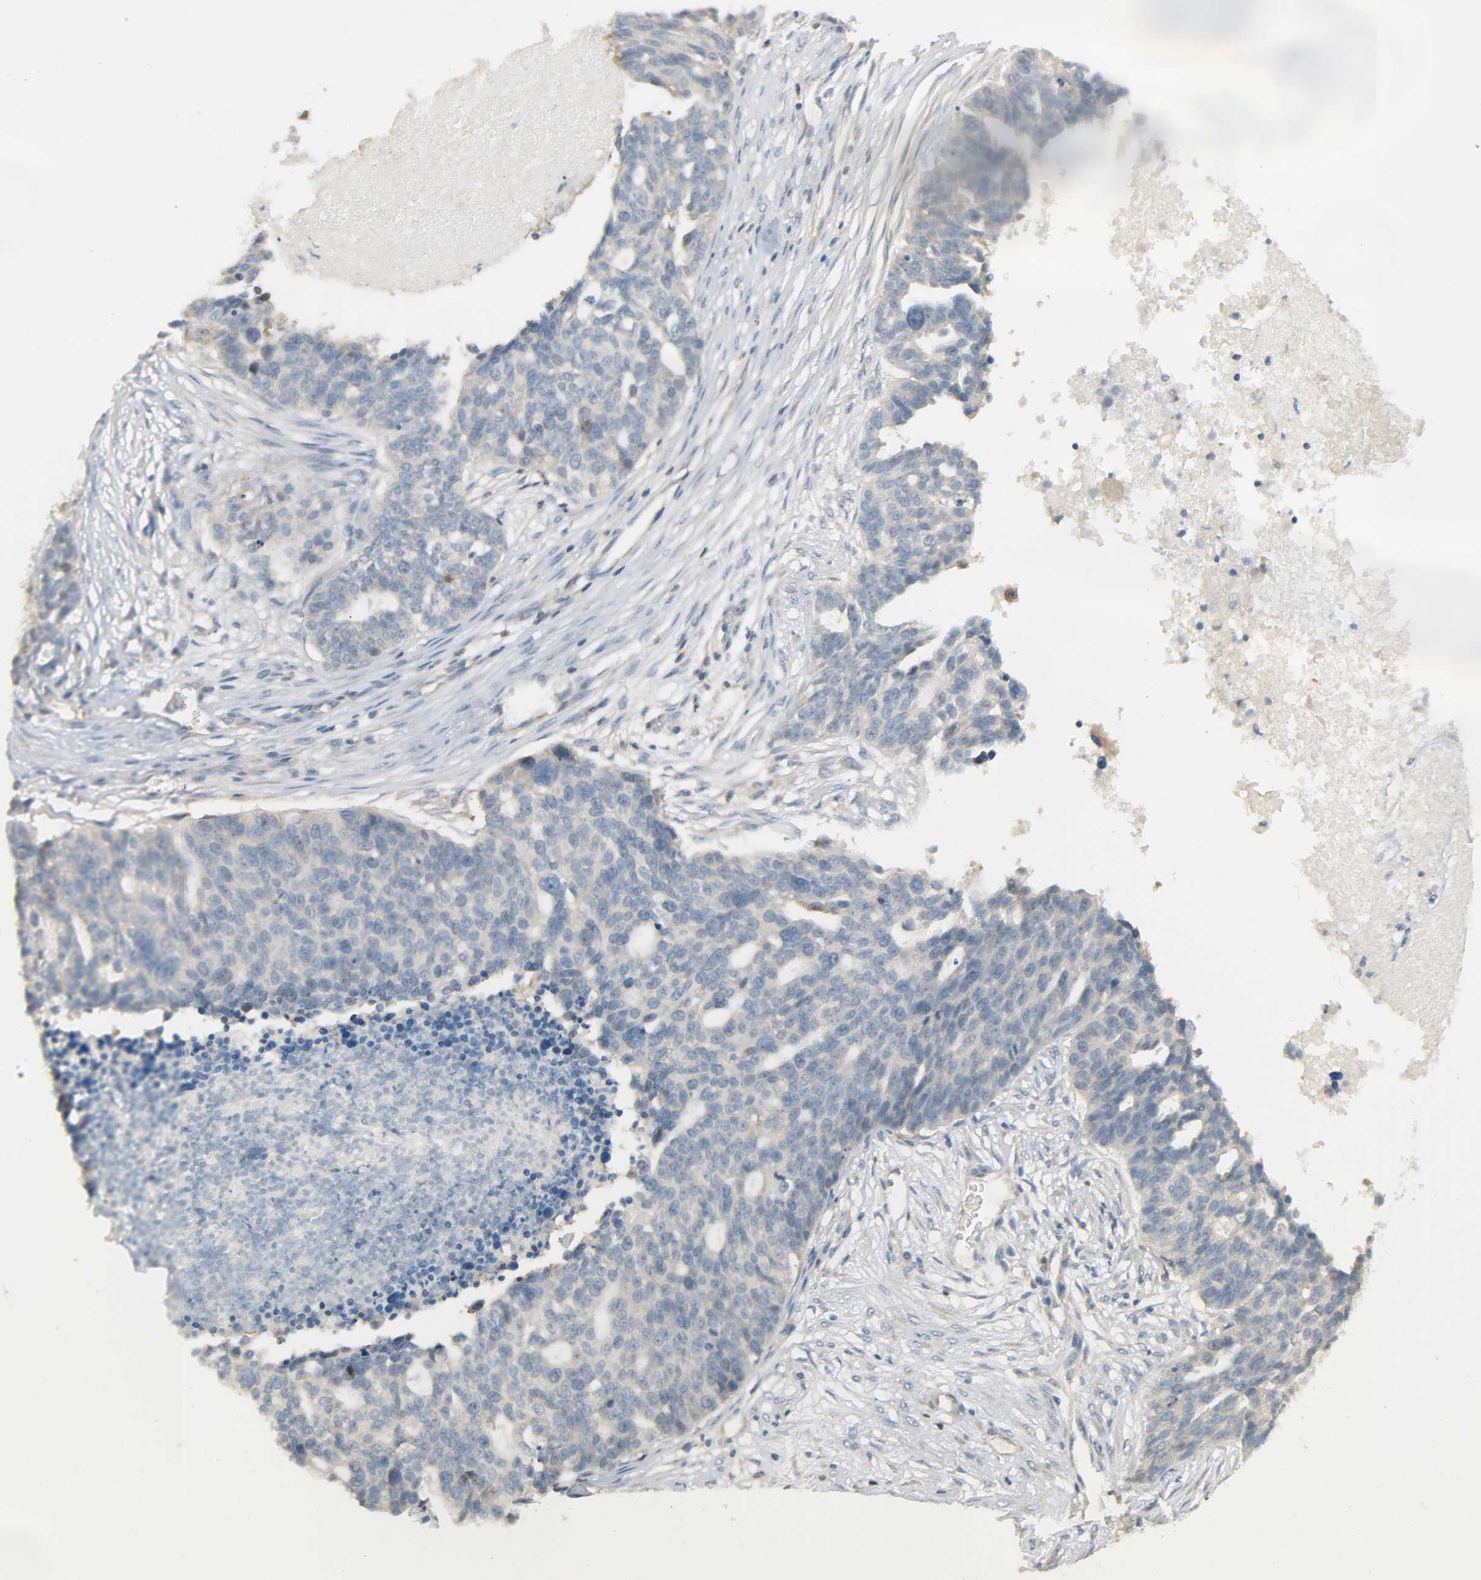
{"staining": {"intensity": "weak", "quantity": "<25%", "location": "cytoplasmic/membranous"}, "tissue": "ovarian cancer", "cell_type": "Tumor cells", "image_type": "cancer", "snomed": [{"axis": "morphology", "description": "Cystadenocarcinoma, serous, NOS"}, {"axis": "topography", "description": "Ovary"}], "caption": "Immunohistochemistry (IHC) histopathology image of neoplastic tissue: human ovarian serous cystadenocarcinoma stained with DAB exhibits no significant protein positivity in tumor cells.", "gene": "CD4", "patient": {"sex": "female", "age": 59}}